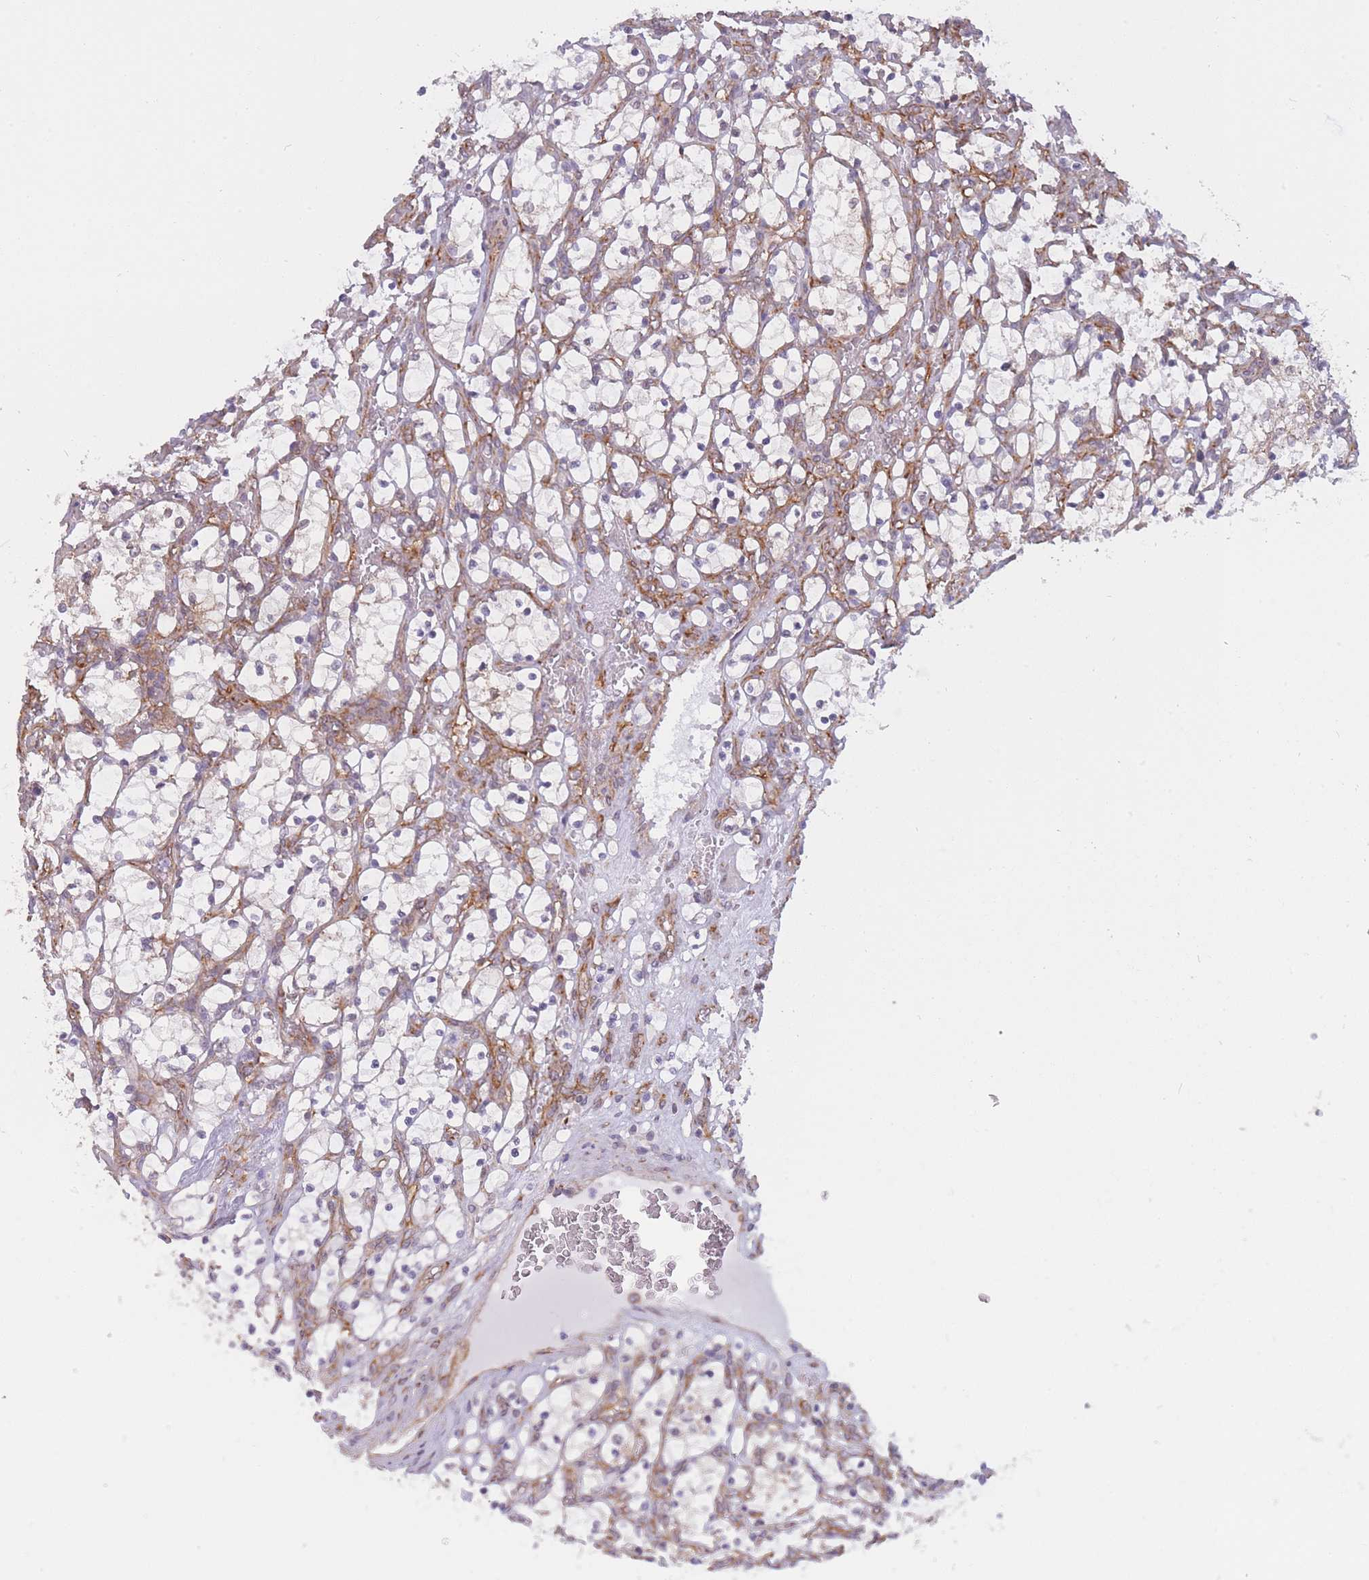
{"staining": {"intensity": "moderate", "quantity": "25%-75%", "location": "cytoplasmic/membranous"}, "tissue": "renal cancer", "cell_type": "Tumor cells", "image_type": "cancer", "snomed": [{"axis": "morphology", "description": "Adenocarcinoma, NOS"}, {"axis": "topography", "description": "Kidney"}], "caption": "Tumor cells exhibit medium levels of moderate cytoplasmic/membranous expression in about 25%-75% of cells in human renal cancer (adenocarcinoma).", "gene": "CCDC124", "patient": {"sex": "female", "age": 69}}